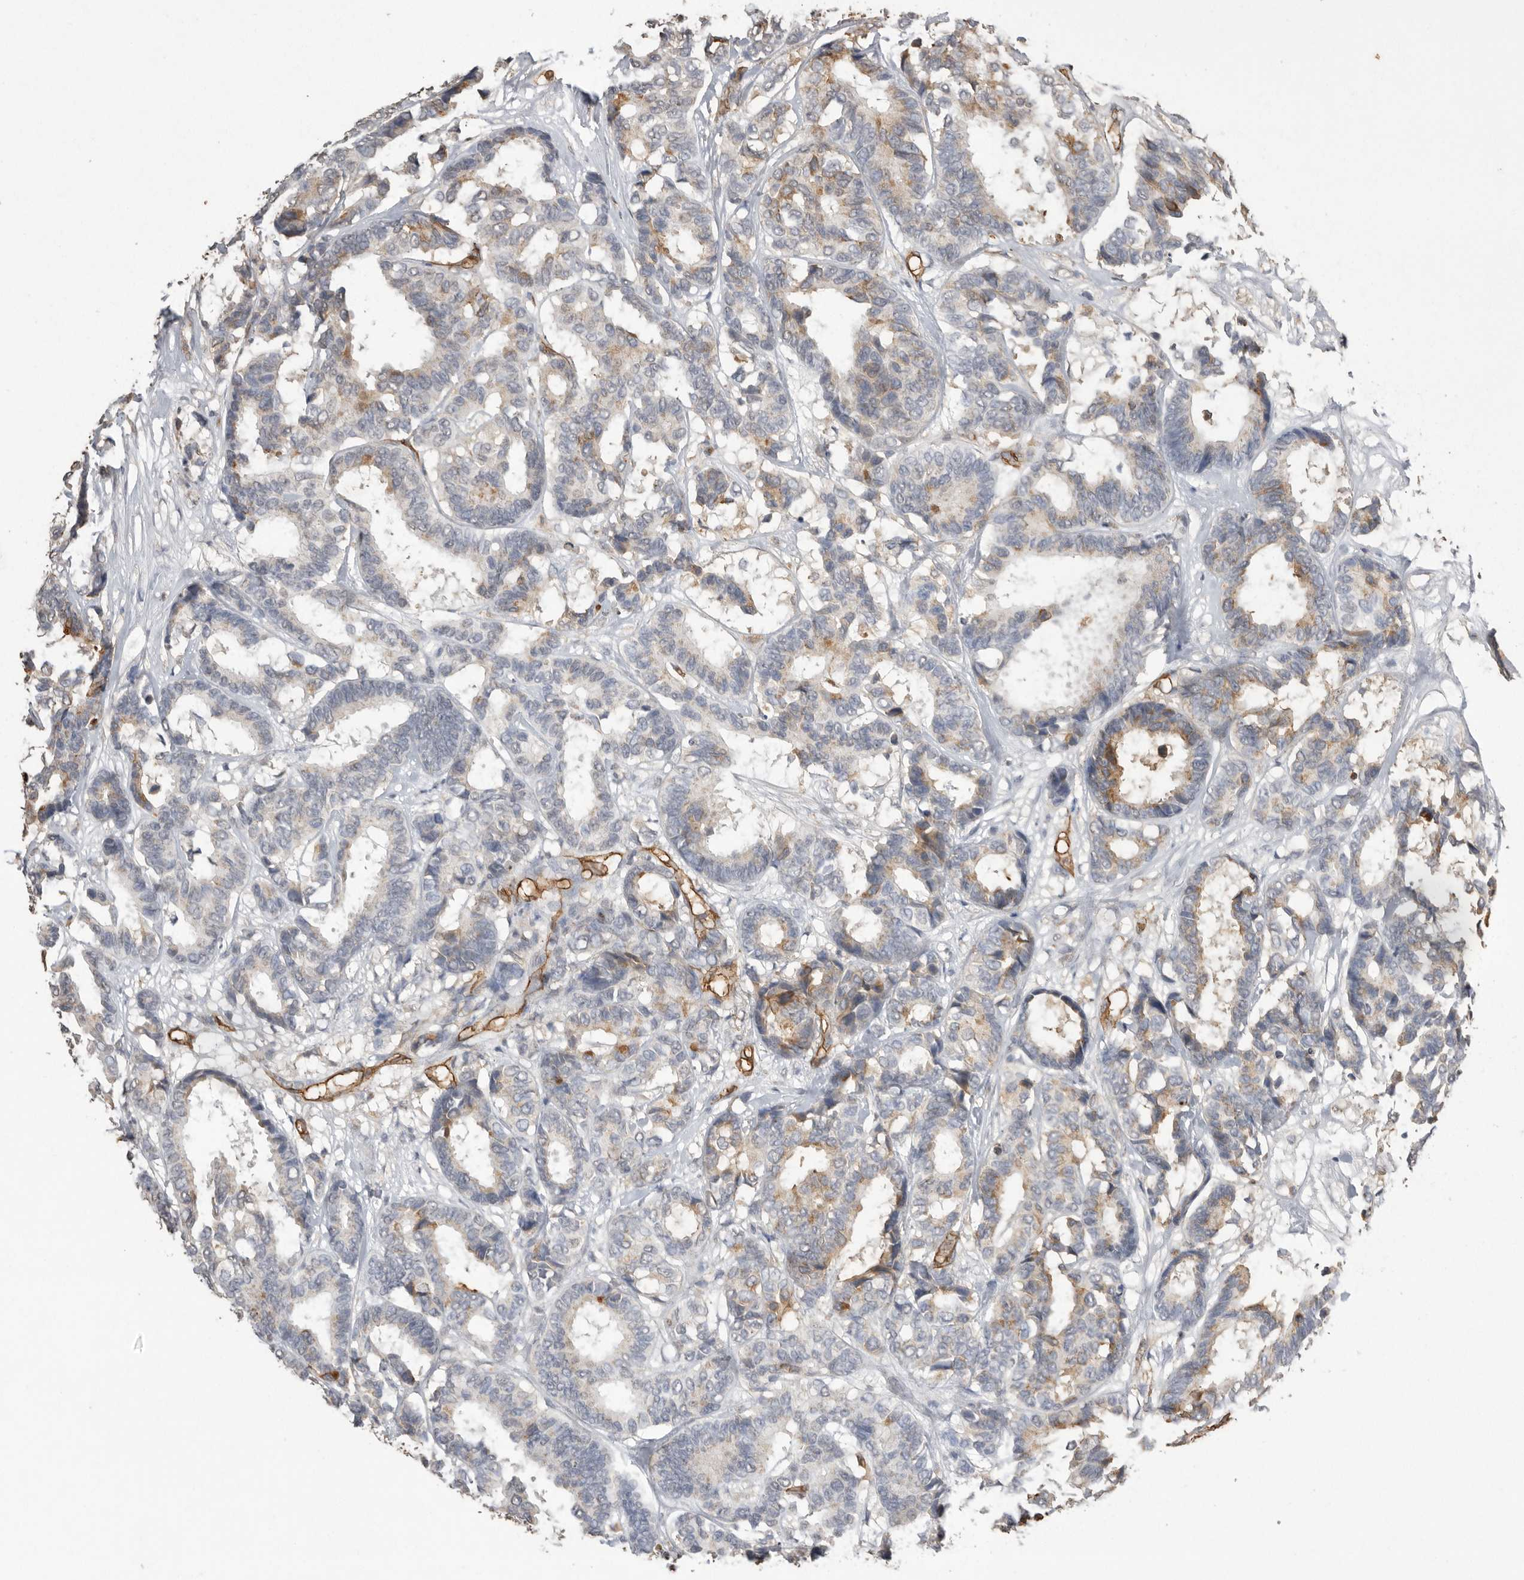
{"staining": {"intensity": "weak", "quantity": "<25%", "location": "cytoplasmic/membranous"}, "tissue": "breast cancer", "cell_type": "Tumor cells", "image_type": "cancer", "snomed": [{"axis": "morphology", "description": "Duct carcinoma"}, {"axis": "topography", "description": "Breast"}], "caption": "This is a histopathology image of IHC staining of infiltrating ductal carcinoma (breast), which shows no staining in tumor cells.", "gene": "IL27", "patient": {"sex": "female", "age": 87}}